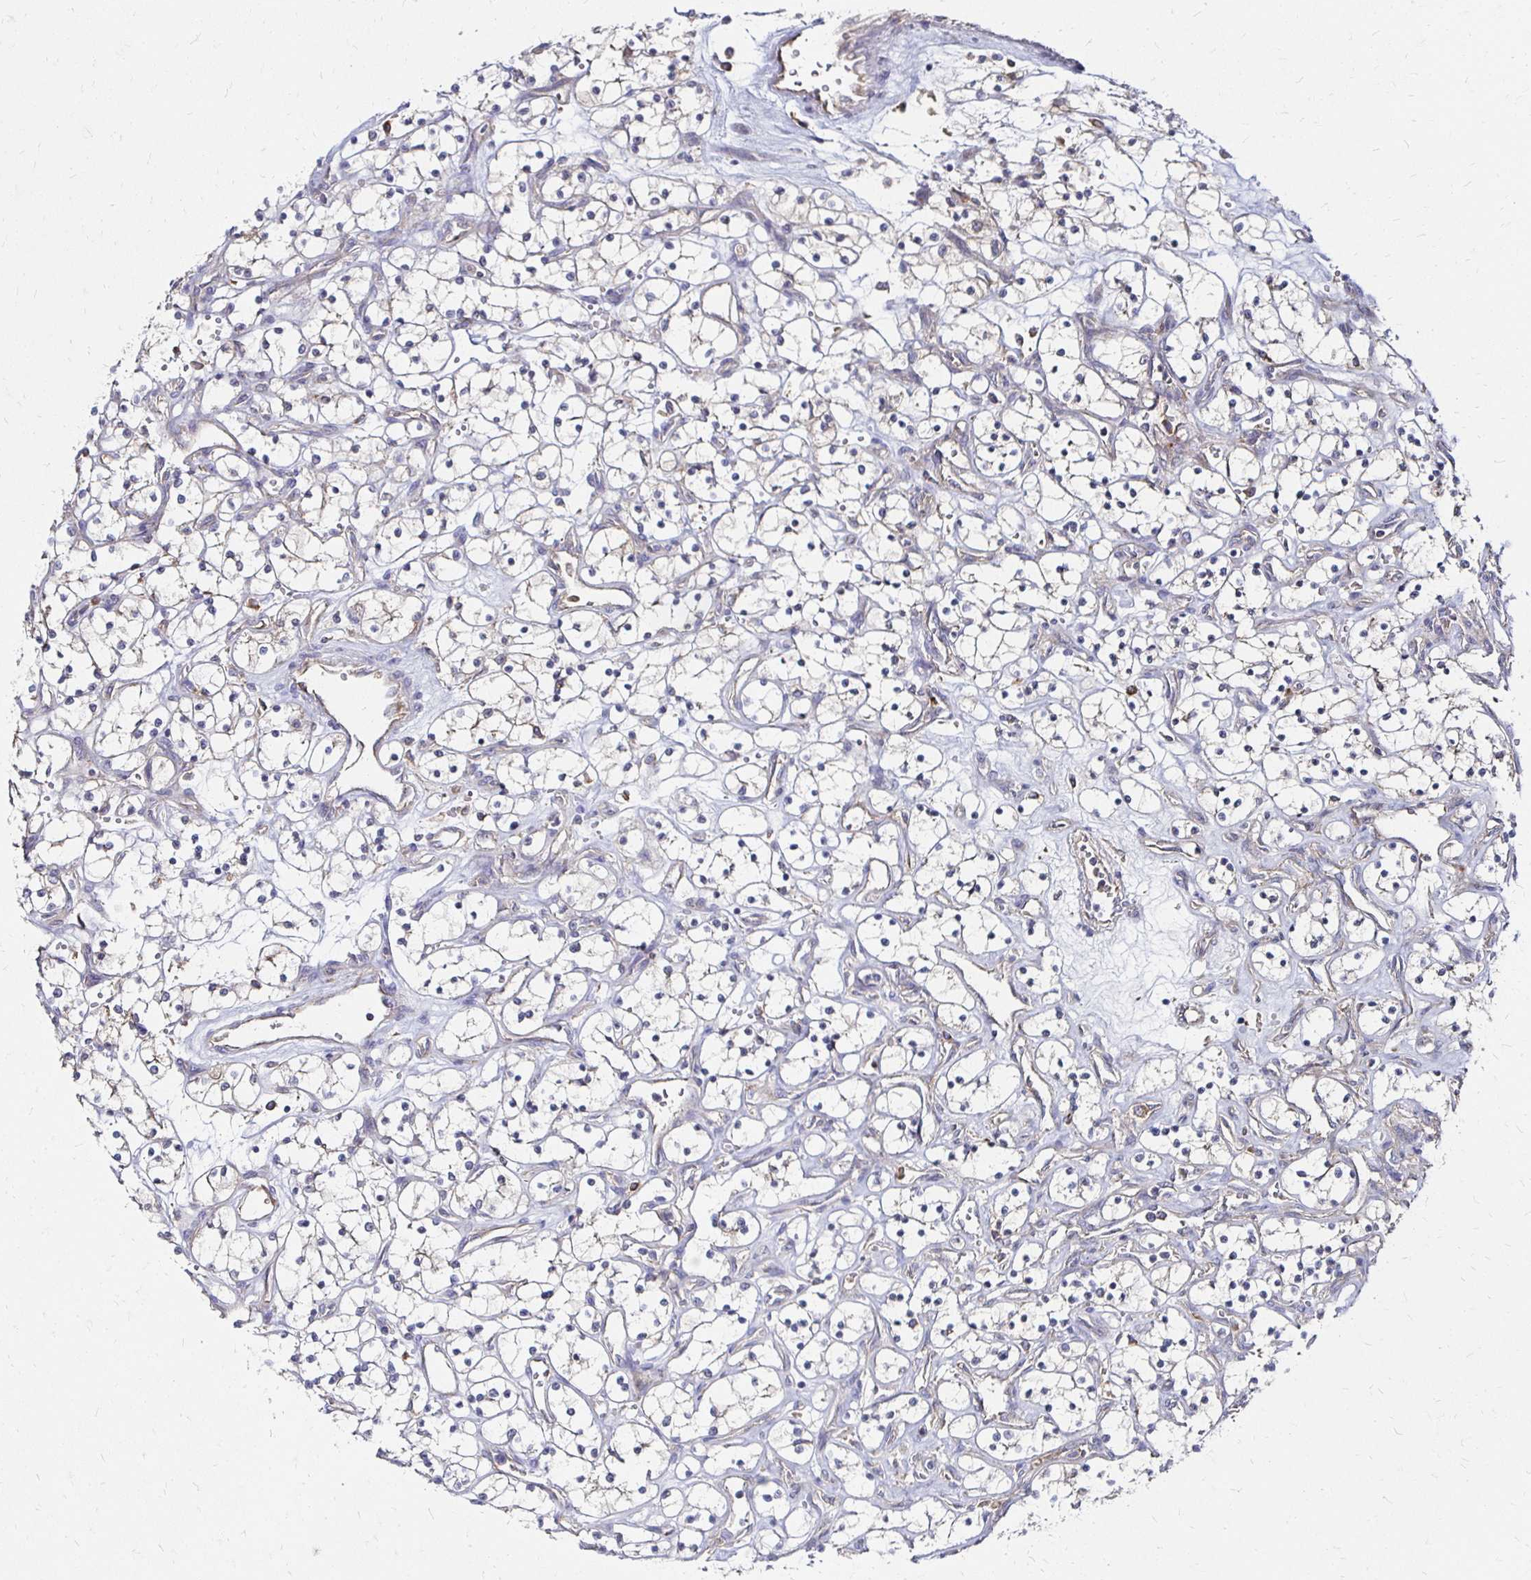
{"staining": {"intensity": "negative", "quantity": "none", "location": "none"}, "tissue": "renal cancer", "cell_type": "Tumor cells", "image_type": "cancer", "snomed": [{"axis": "morphology", "description": "Adenocarcinoma, NOS"}, {"axis": "topography", "description": "Kidney"}], "caption": "Histopathology image shows no significant protein staining in tumor cells of renal cancer (adenocarcinoma). The staining was performed using DAB to visualize the protein expression in brown, while the nuclei were stained in blue with hematoxylin (Magnification: 20x).", "gene": "NCSTN", "patient": {"sex": "female", "age": 69}}